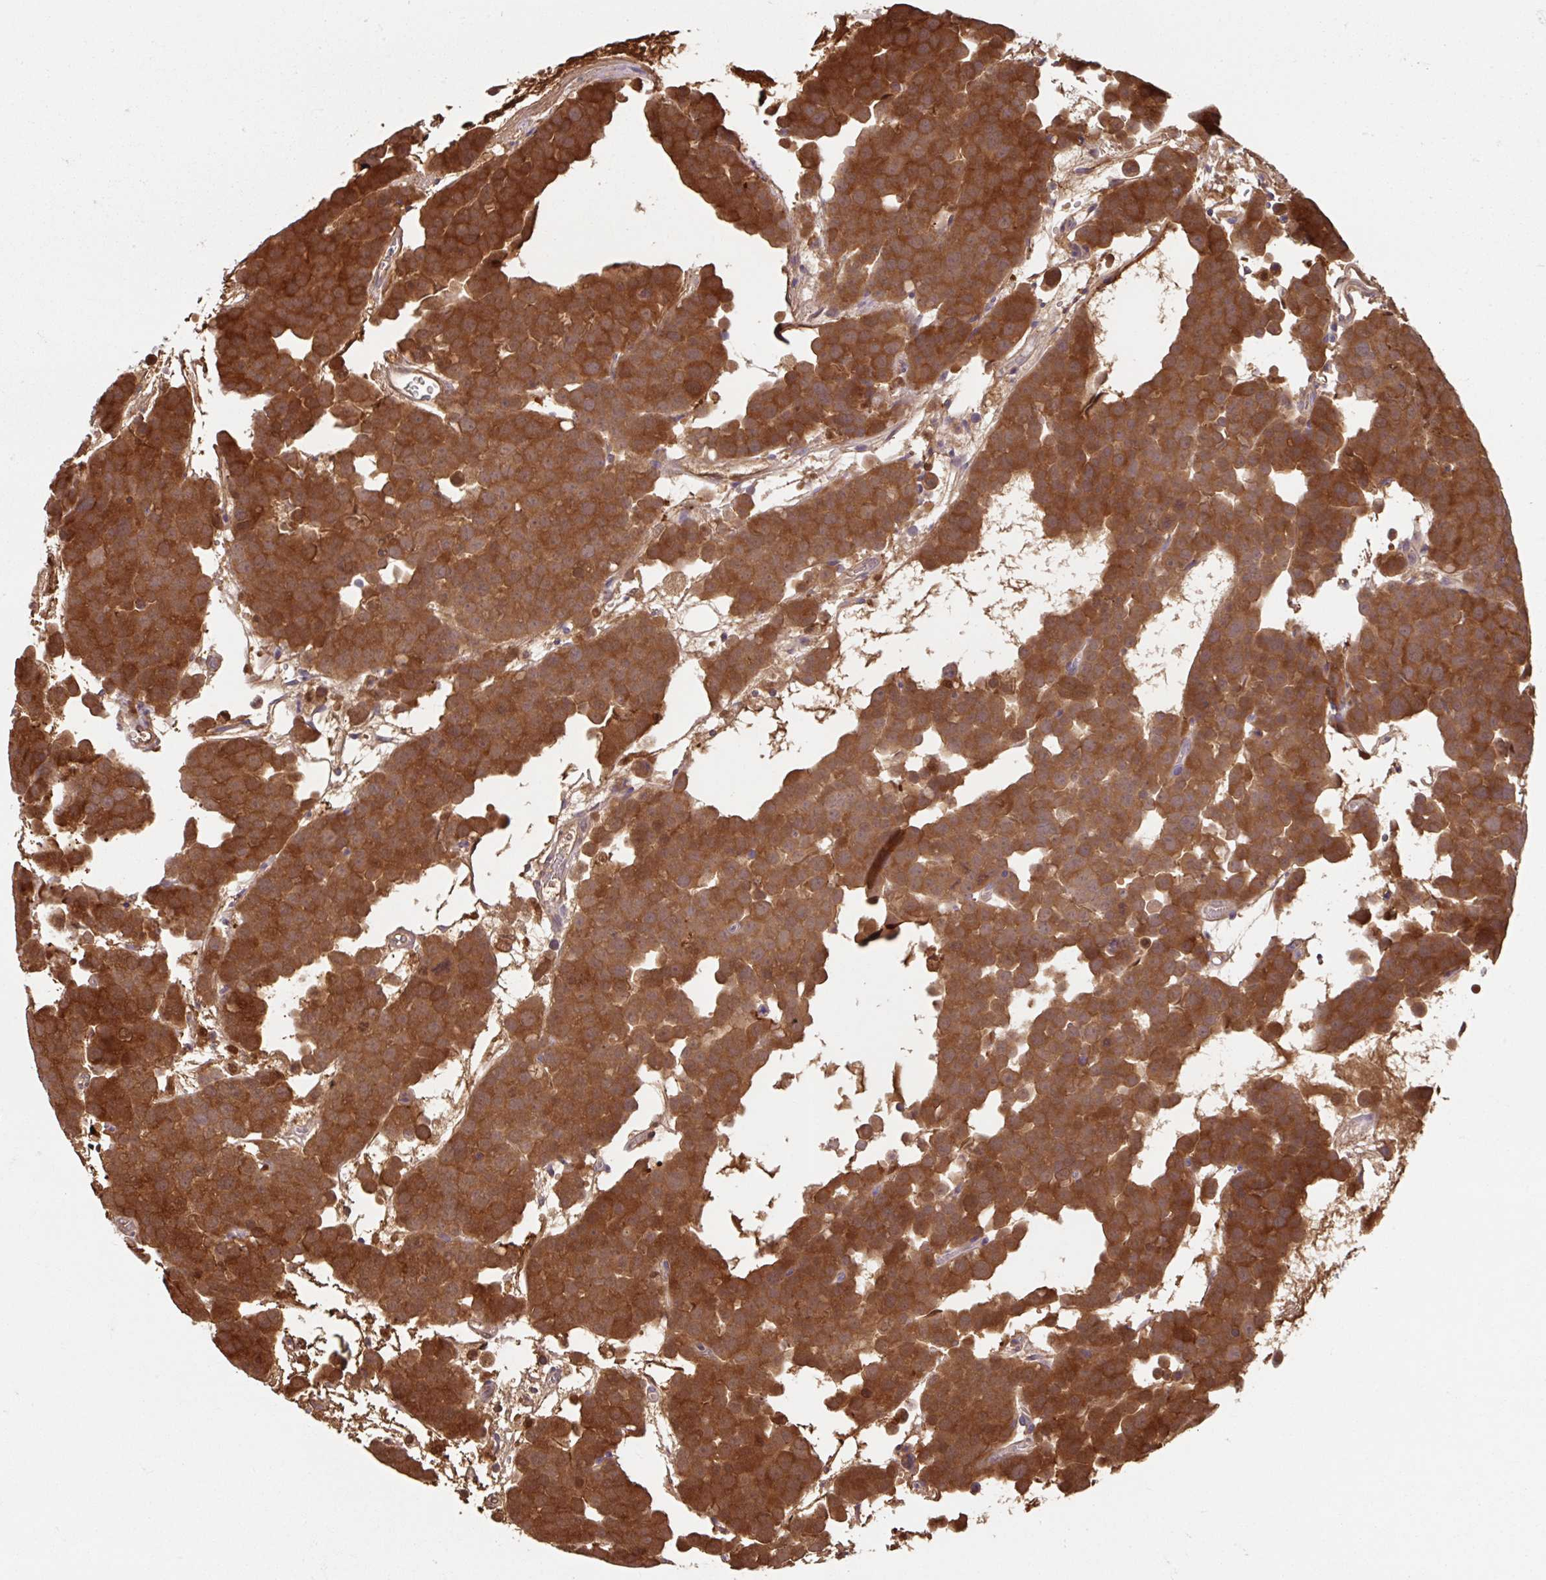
{"staining": {"intensity": "moderate", "quantity": ">75%", "location": "cytoplasmic/membranous"}, "tissue": "testis cancer", "cell_type": "Tumor cells", "image_type": "cancer", "snomed": [{"axis": "morphology", "description": "Seminoma, NOS"}, {"axis": "topography", "description": "Testis"}], "caption": "This photomicrograph displays testis cancer (seminoma) stained with immunohistochemistry to label a protein in brown. The cytoplasmic/membranous of tumor cells show moderate positivity for the protein. Nuclei are counter-stained blue.", "gene": "BLVRA", "patient": {"sex": "male", "age": 71}}